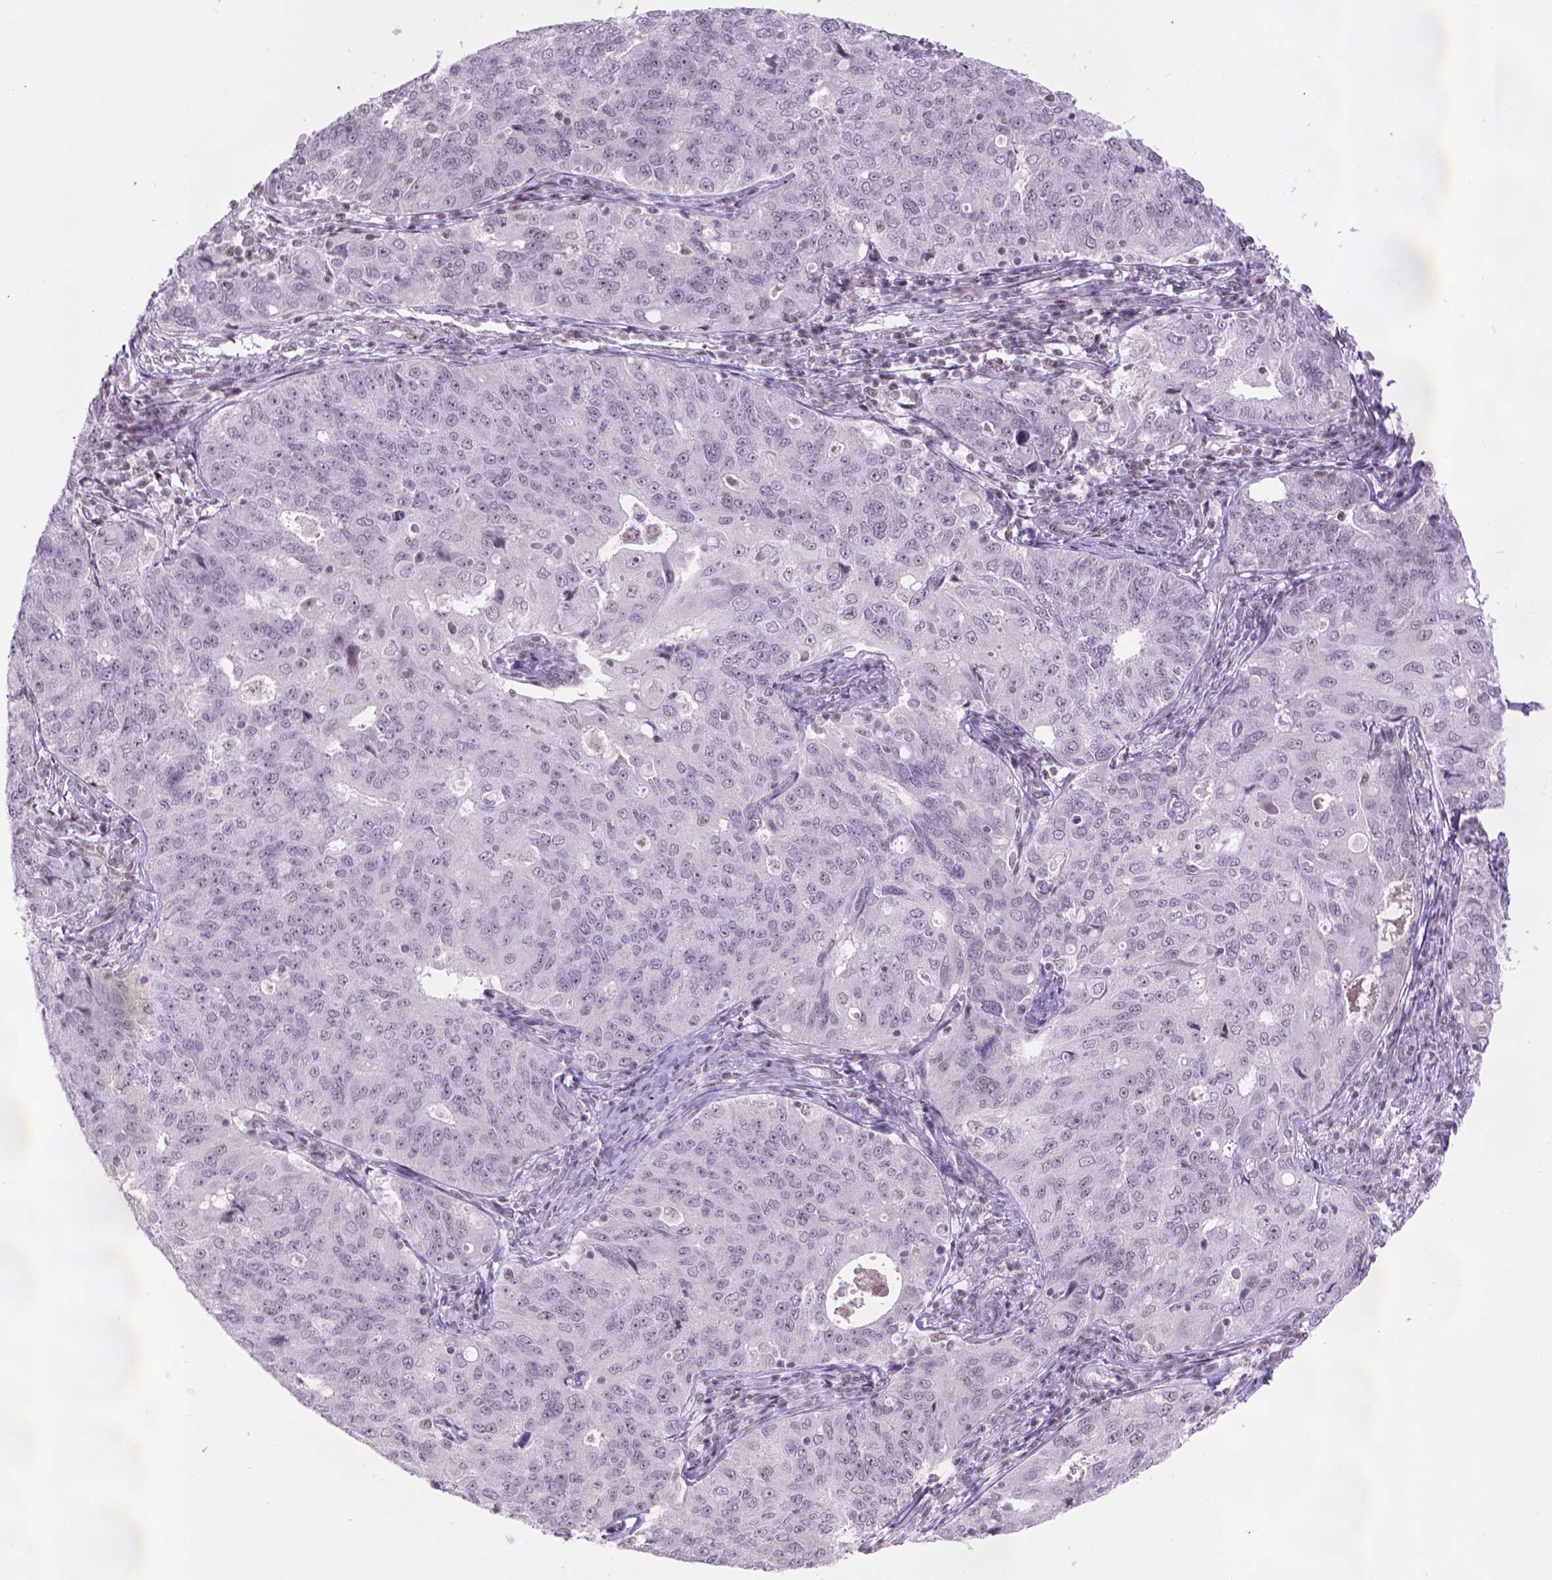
{"staining": {"intensity": "negative", "quantity": "none", "location": "none"}, "tissue": "endometrial cancer", "cell_type": "Tumor cells", "image_type": "cancer", "snomed": [{"axis": "morphology", "description": "Adenocarcinoma, NOS"}, {"axis": "topography", "description": "Endometrium"}], "caption": "There is no significant expression in tumor cells of endometrial cancer.", "gene": "TBPL1", "patient": {"sex": "female", "age": 43}}